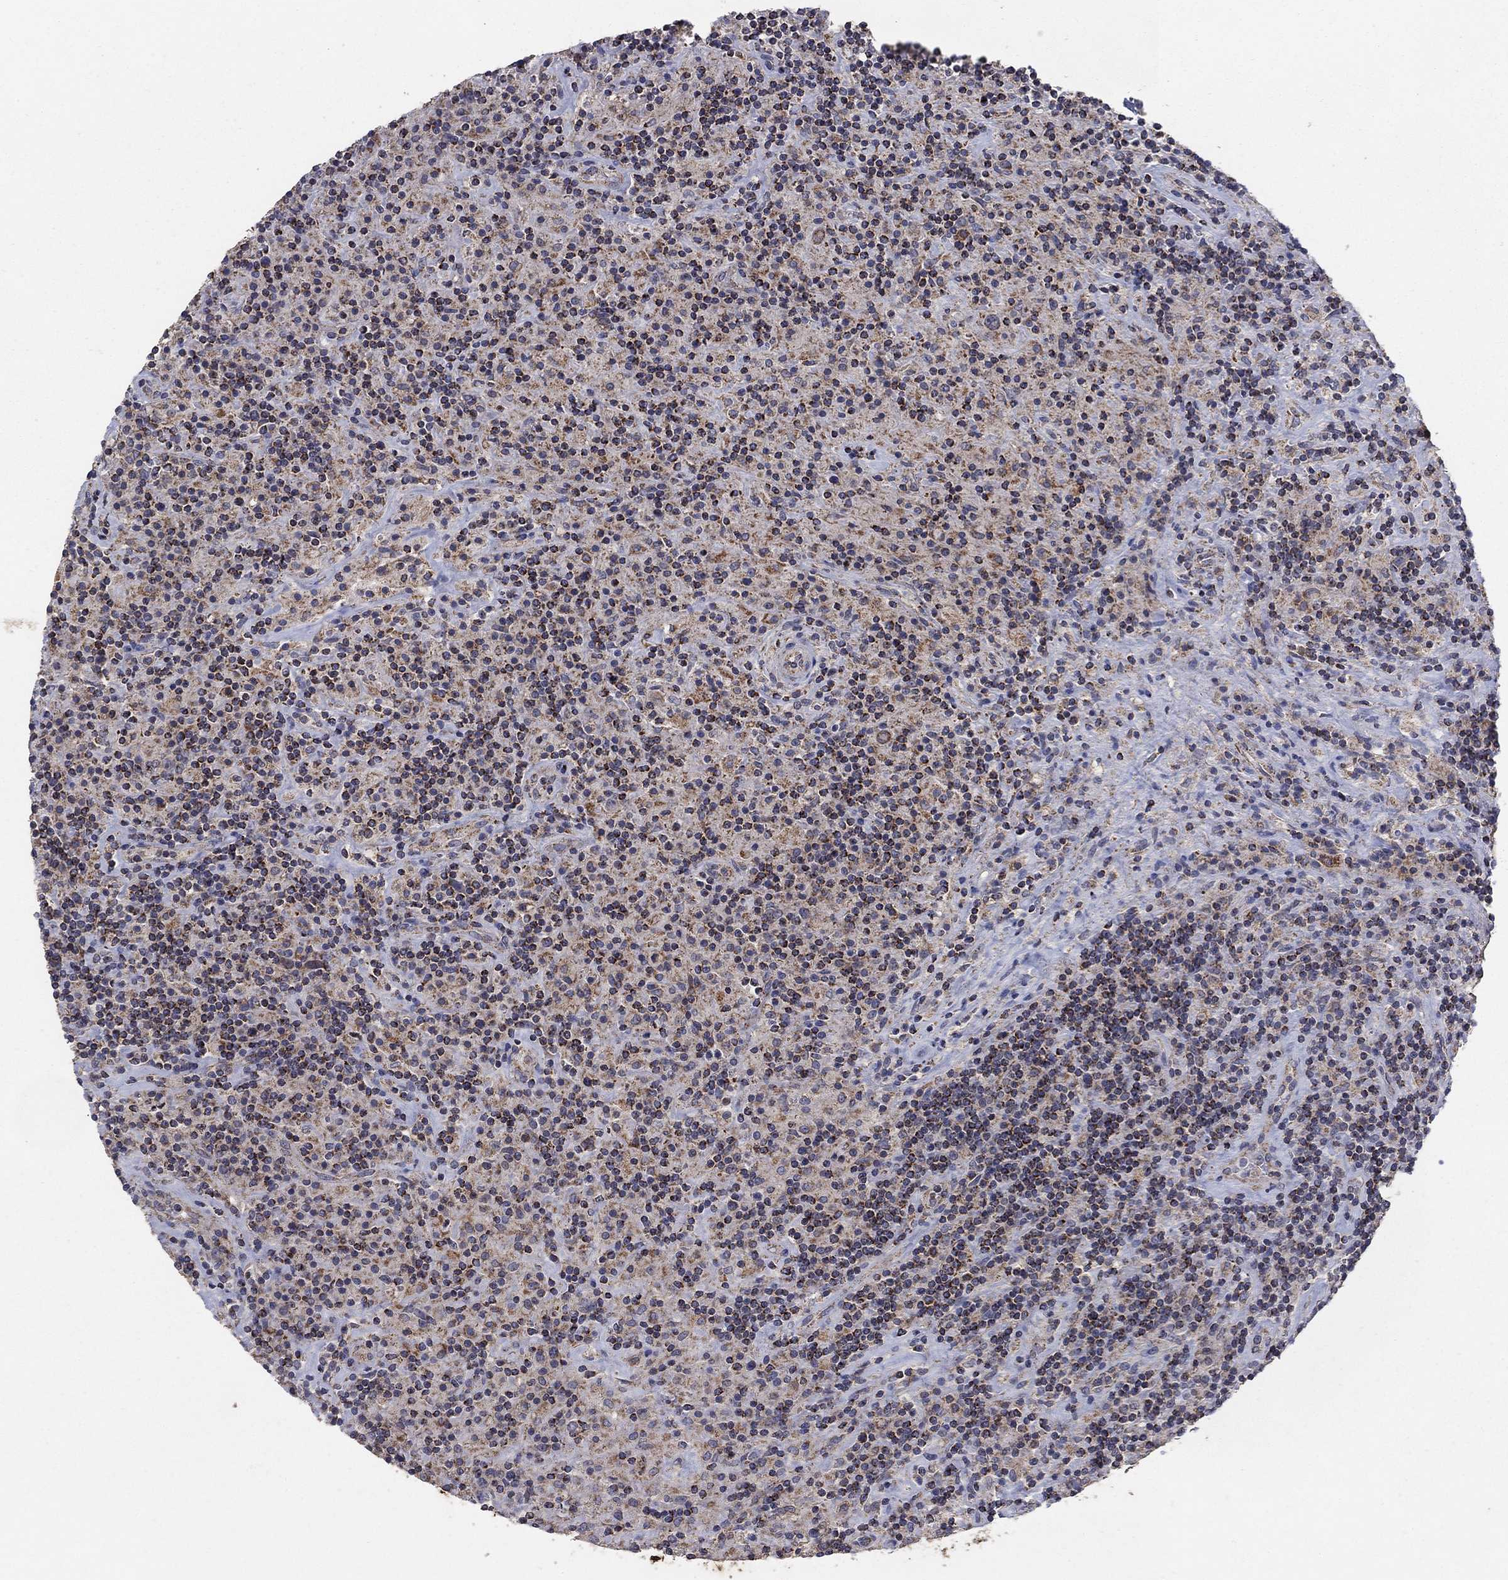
{"staining": {"intensity": "weak", "quantity": ">75%", "location": "cytoplasmic/membranous"}, "tissue": "lymphoma", "cell_type": "Tumor cells", "image_type": "cancer", "snomed": [{"axis": "morphology", "description": "Hodgkin's disease, NOS"}, {"axis": "topography", "description": "Lymph node"}], "caption": "Tumor cells exhibit weak cytoplasmic/membranous positivity in approximately >75% of cells in Hodgkin's disease.", "gene": "GPSM1", "patient": {"sex": "male", "age": 70}}